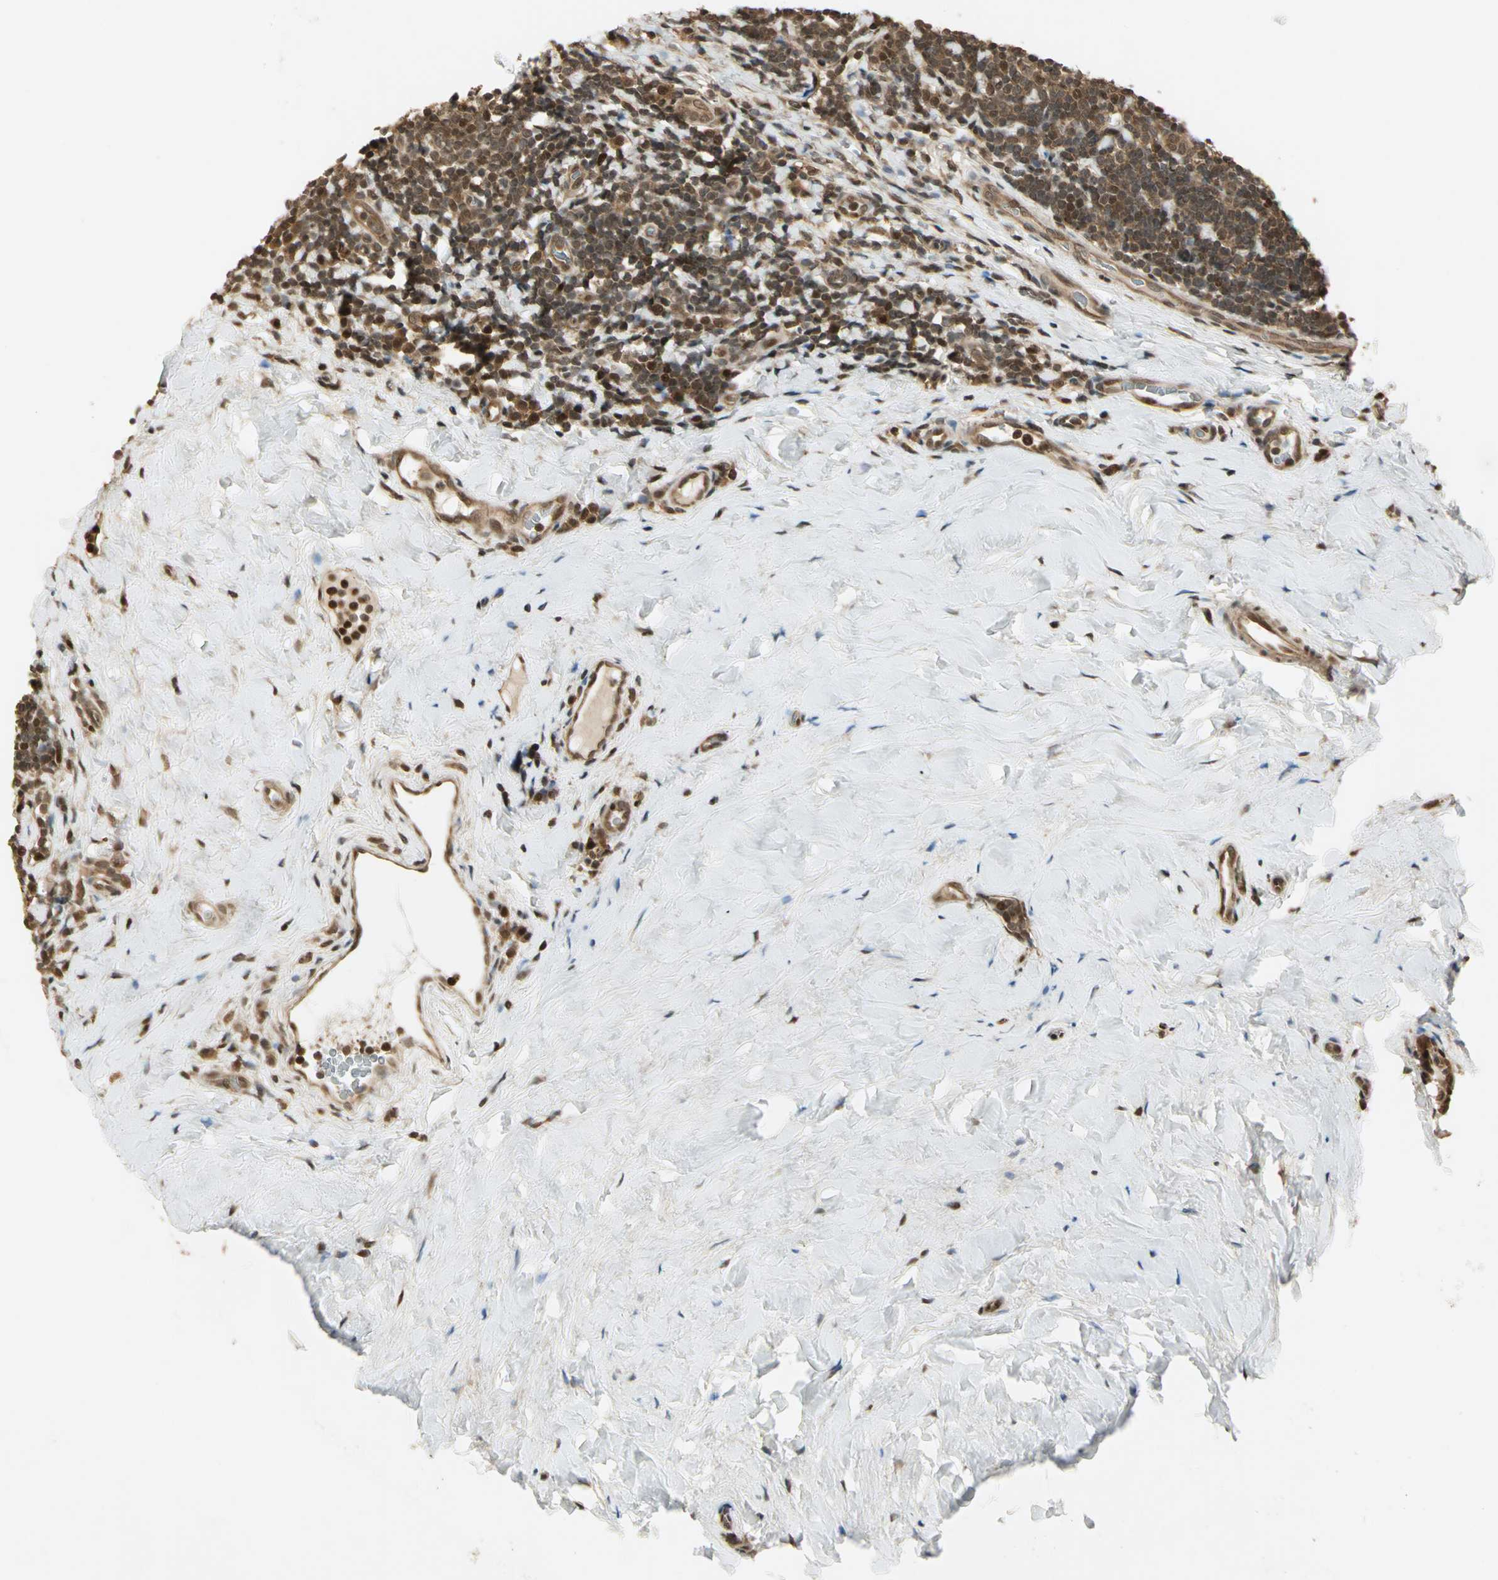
{"staining": {"intensity": "moderate", "quantity": ">75%", "location": "cytoplasmic/membranous,nuclear"}, "tissue": "tonsil", "cell_type": "Germinal center cells", "image_type": "normal", "snomed": [{"axis": "morphology", "description": "Normal tissue, NOS"}, {"axis": "topography", "description": "Tonsil"}], "caption": "Tonsil stained with immunohistochemistry (IHC) demonstrates moderate cytoplasmic/membranous,nuclear expression in about >75% of germinal center cells.", "gene": "PSMC3", "patient": {"sex": "male", "age": 31}}